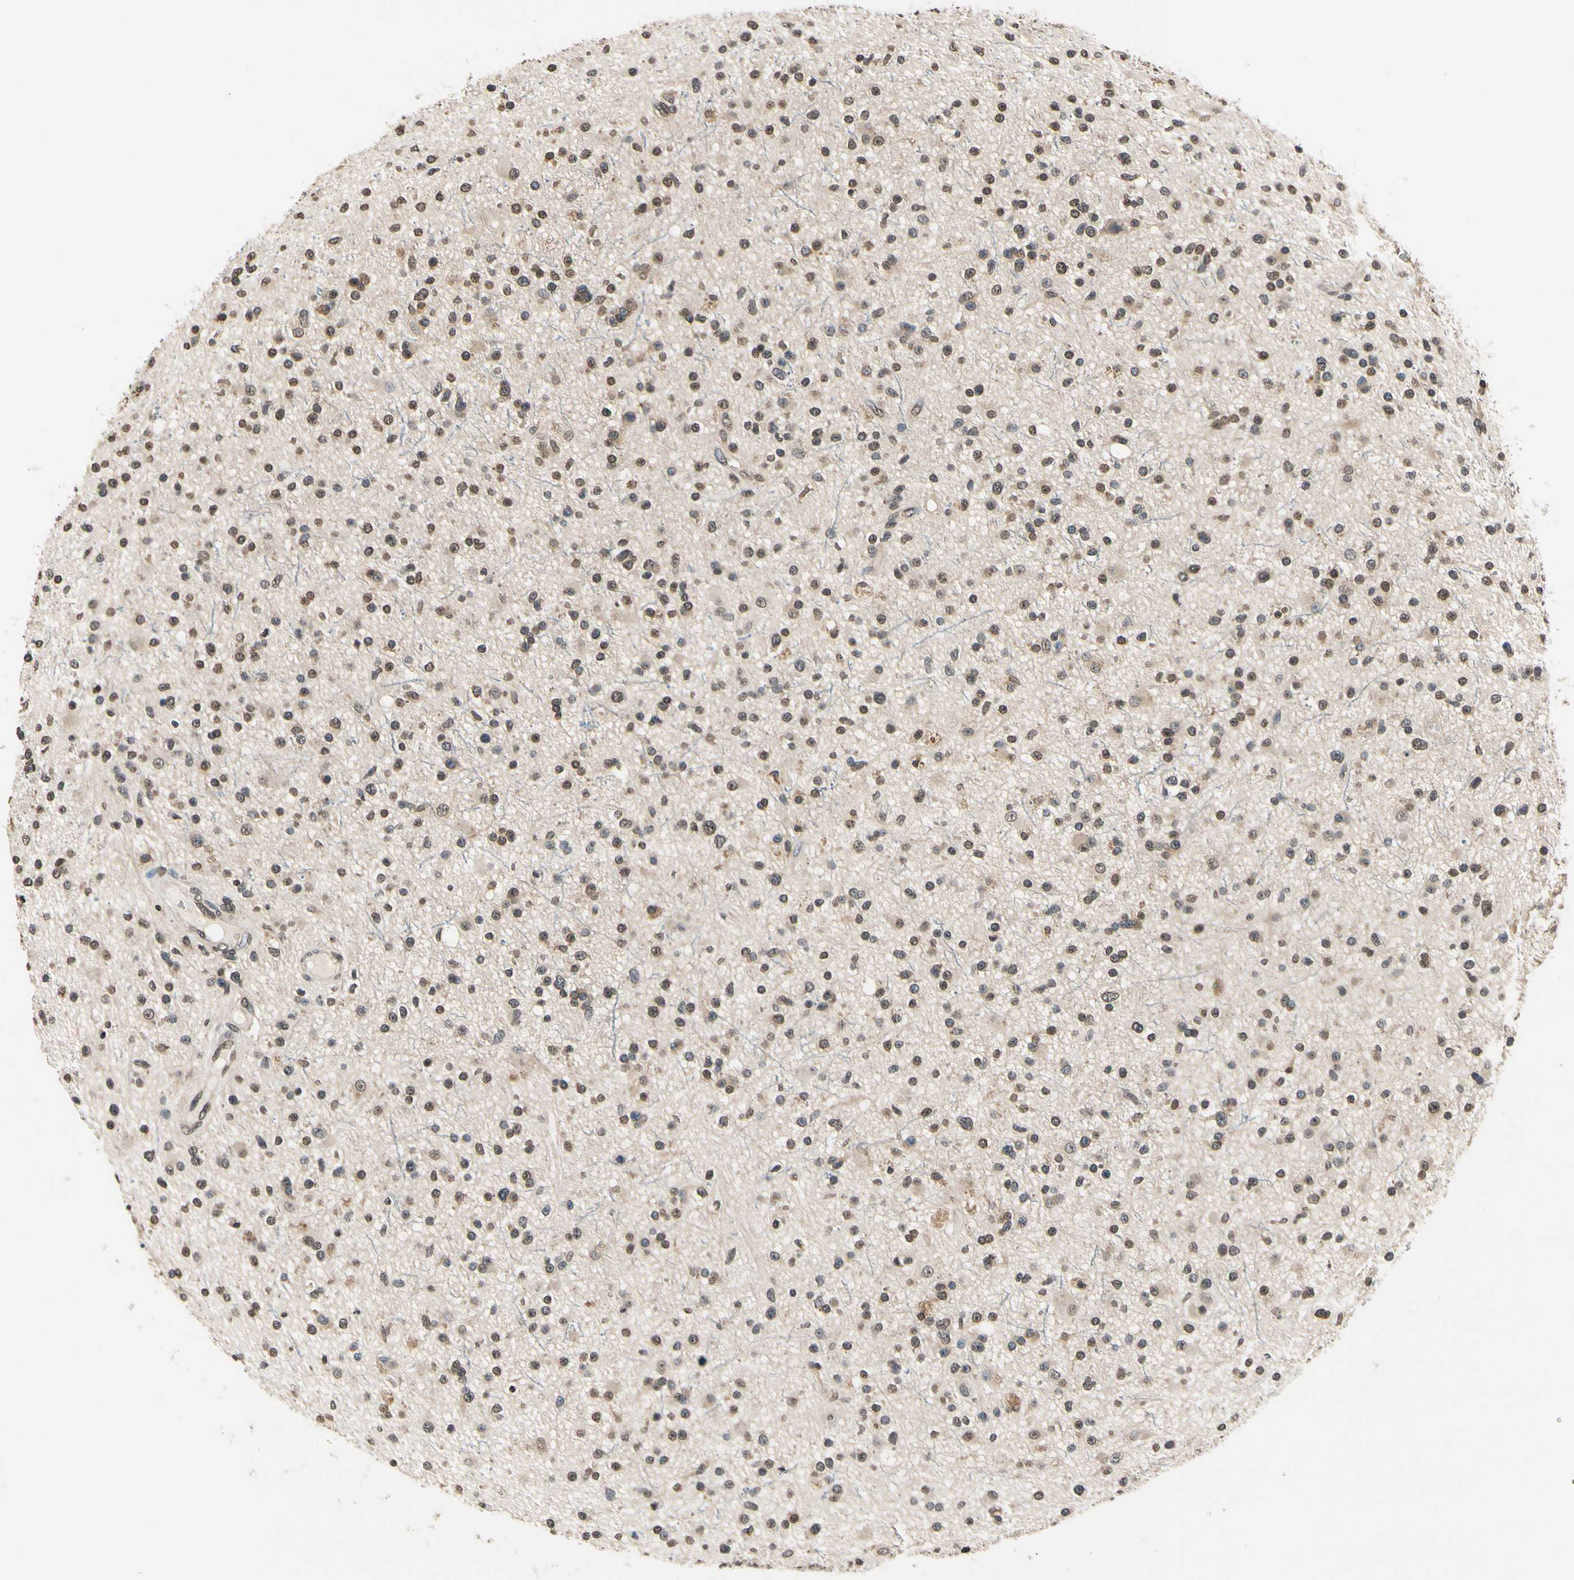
{"staining": {"intensity": "weak", "quantity": ">75%", "location": "cytoplasmic/membranous,nuclear"}, "tissue": "glioma", "cell_type": "Tumor cells", "image_type": "cancer", "snomed": [{"axis": "morphology", "description": "Glioma, malignant, High grade"}, {"axis": "topography", "description": "Brain"}], "caption": "Protein expression analysis of glioma exhibits weak cytoplasmic/membranous and nuclear staining in approximately >75% of tumor cells.", "gene": "GCLC", "patient": {"sex": "male", "age": 33}}